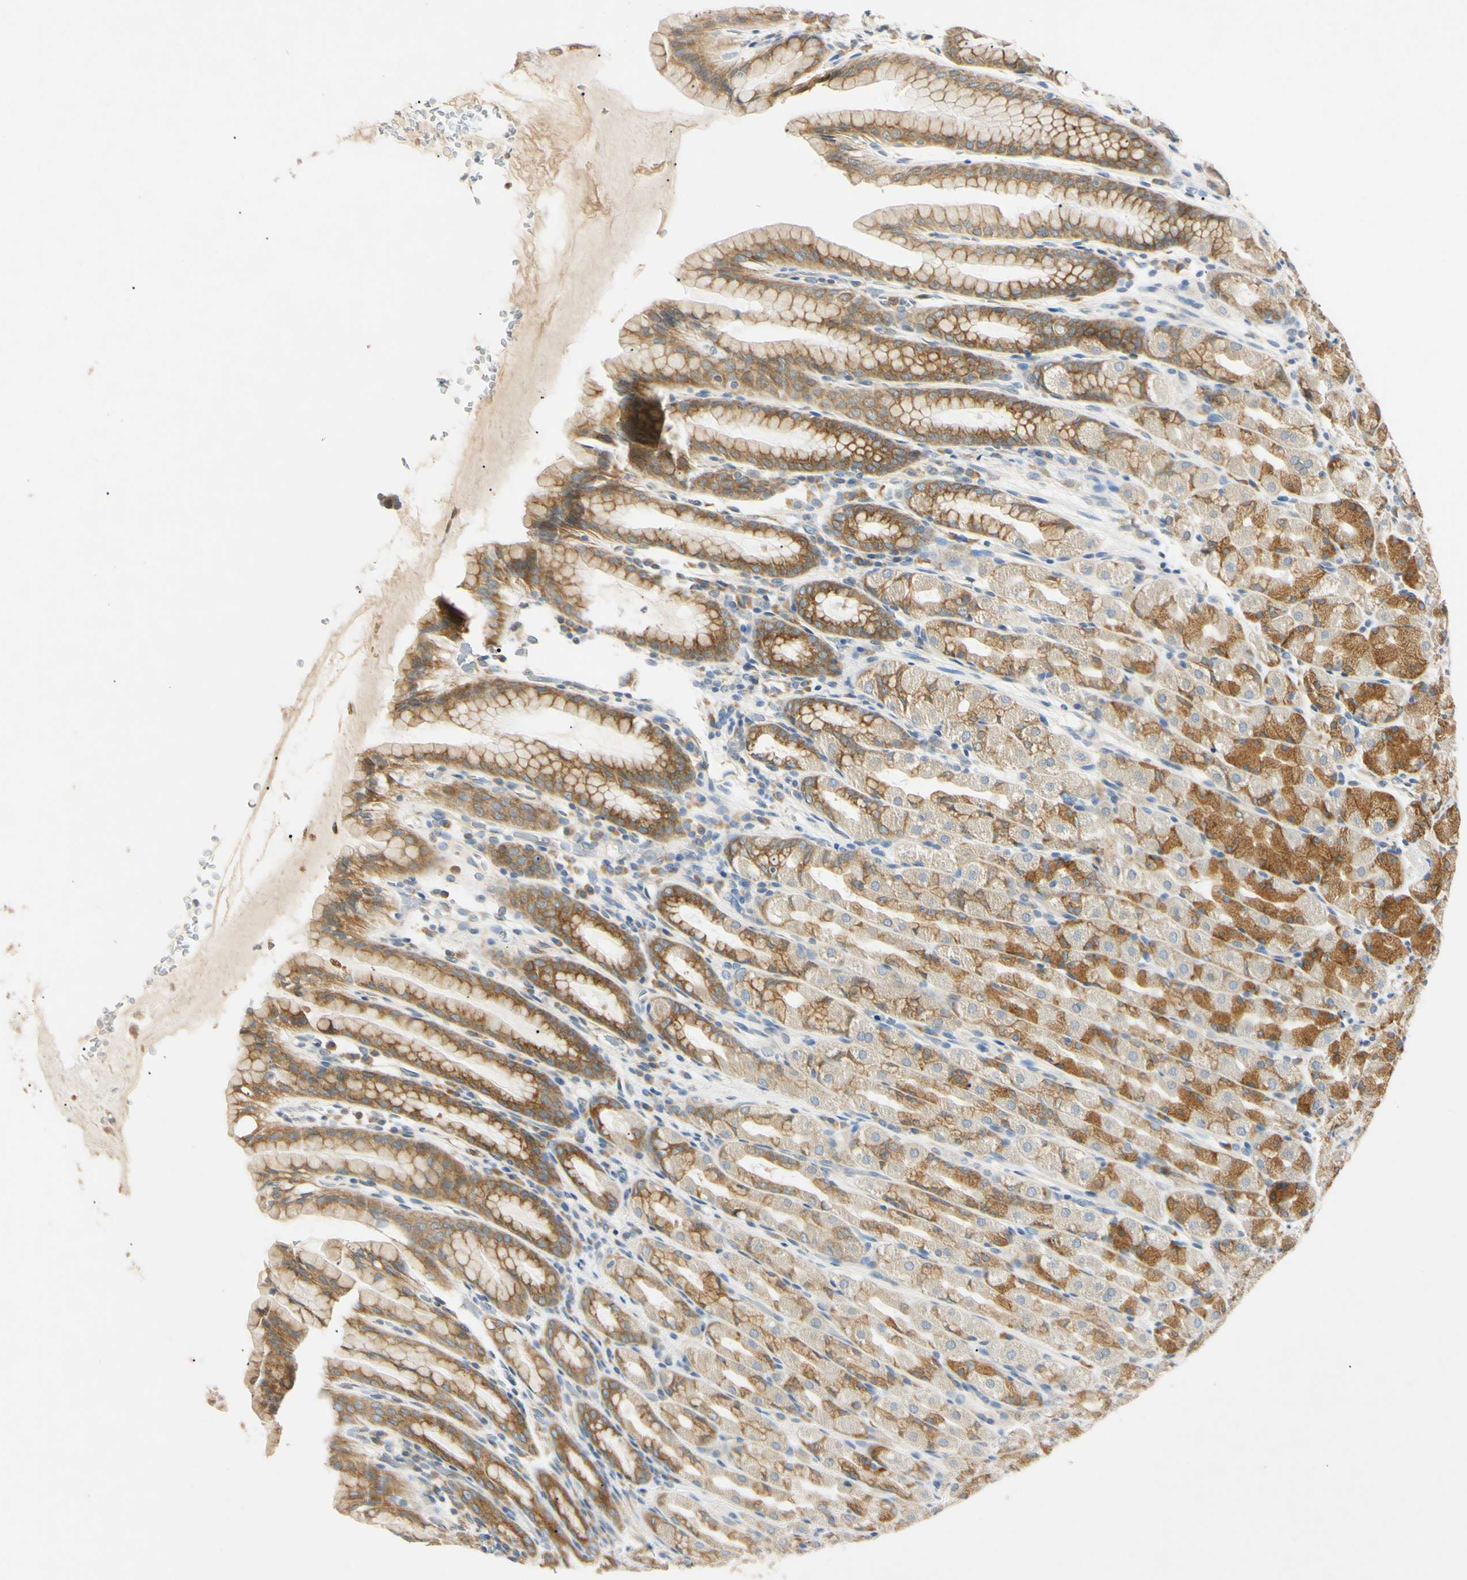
{"staining": {"intensity": "moderate", "quantity": ">75%", "location": "cytoplasmic/membranous"}, "tissue": "stomach", "cell_type": "Glandular cells", "image_type": "normal", "snomed": [{"axis": "morphology", "description": "Normal tissue, NOS"}, {"axis": "topography", "description": "Stomach, upper"}], "caption": "Immunohistochemical staining of normal human stomach exhibits medium levels of moderate cytoplasmic/membranous expression in about >75% of glandular cells.", "gene": "DNAJB12", "patient": {"sex": "male", "age": 68}}